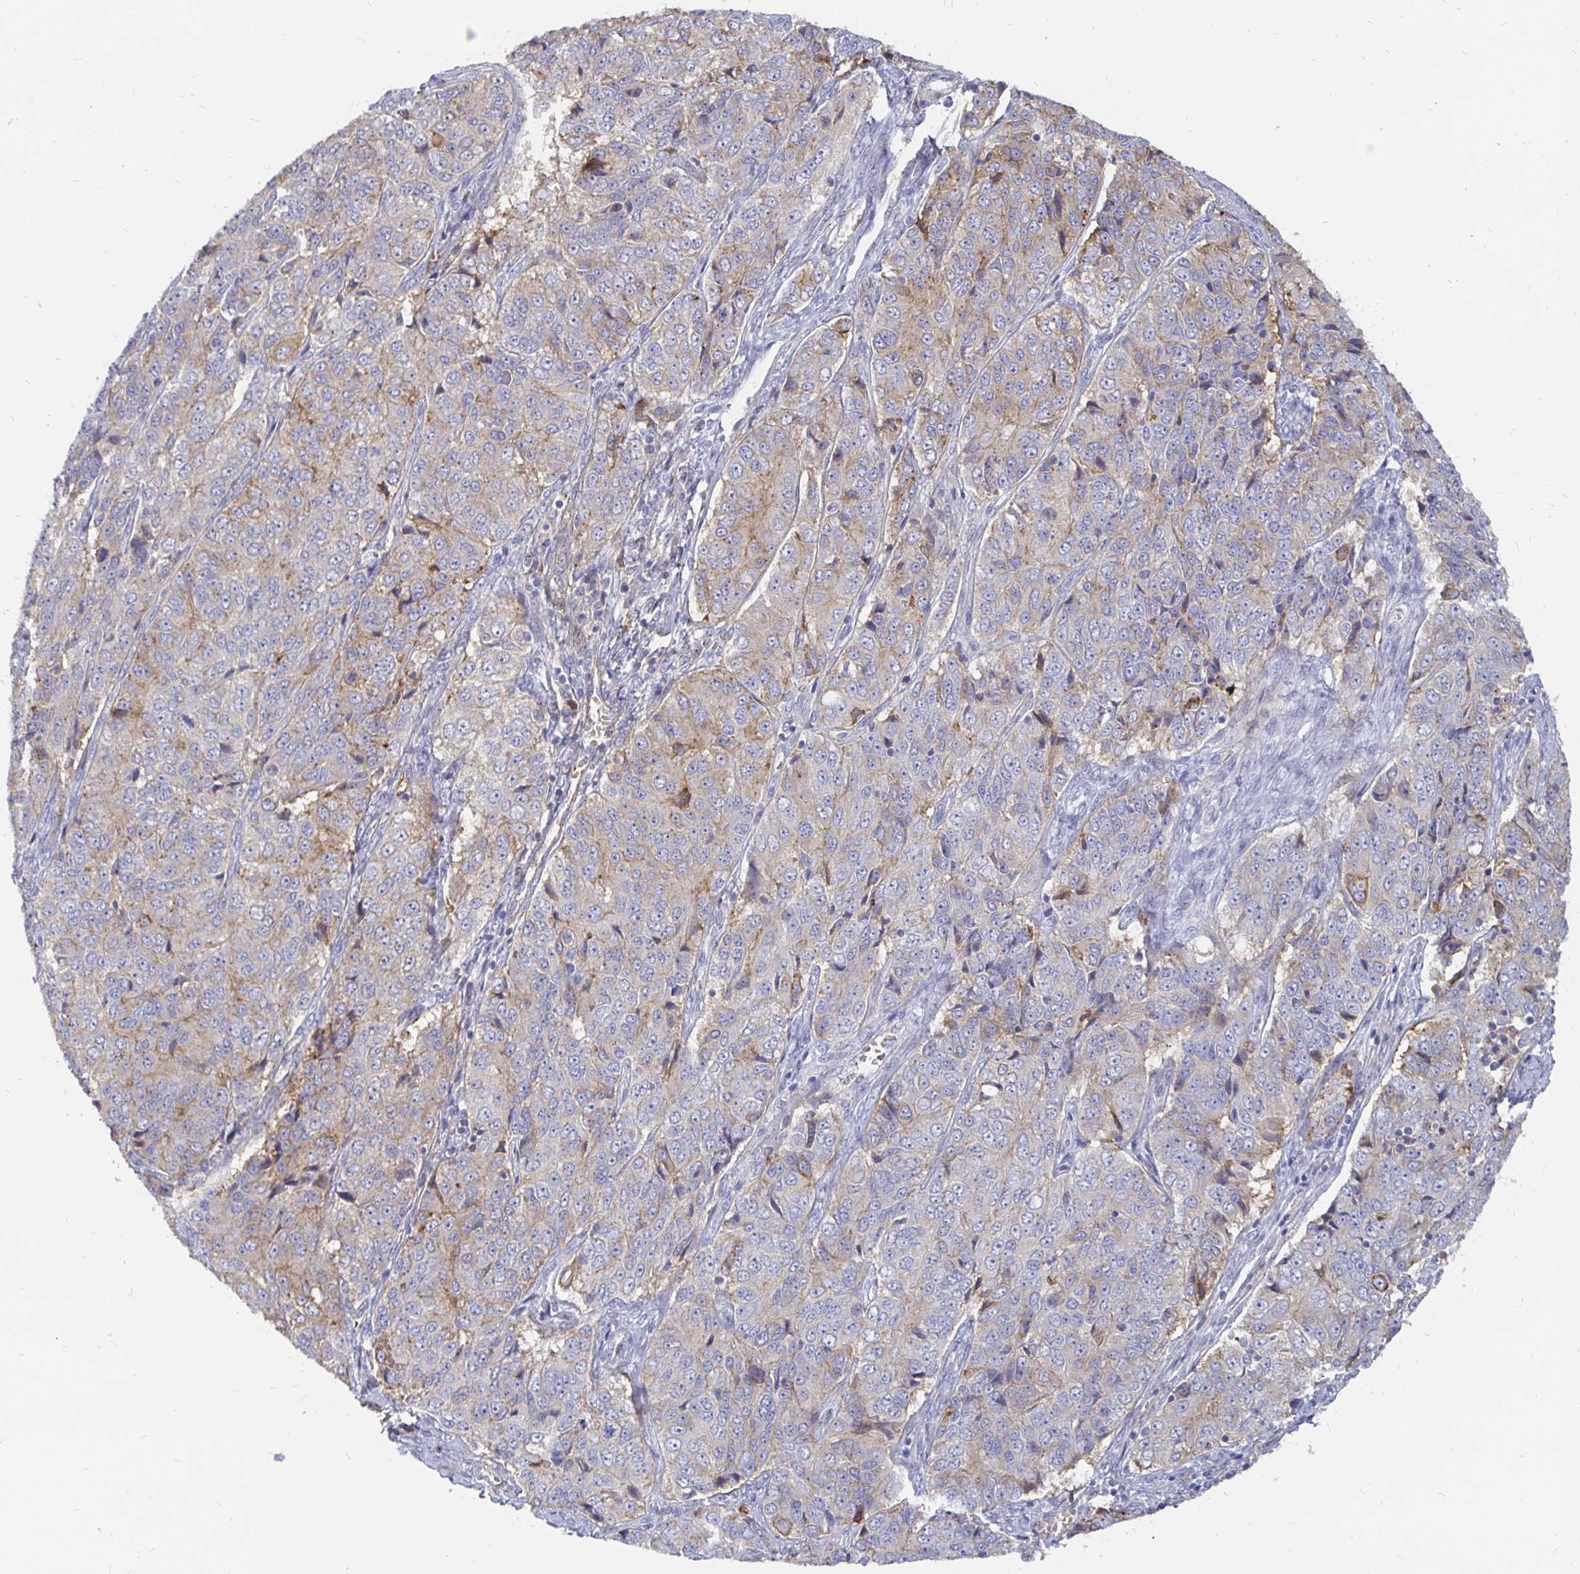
{"staining": {"intensity": "weak", "quantity": "<25%", "location": "cytoplasmic/membranous"}, "tissue": "ovarian cancer", "cell_type": "Tumor cells", "image_type": "cancer", "snomed": [{"axis": "morphology", "description": "Carcinoma, endometroid"}, {"axis": "topography", "description": "Ovary"}], "caption": "Protein analysis of ovarian cancer (endometroid carcinoma) exhibits no significant positivity in tumor cells.", "gene": "KCTD19", "patient": {"sex": "female", "age": 51}}